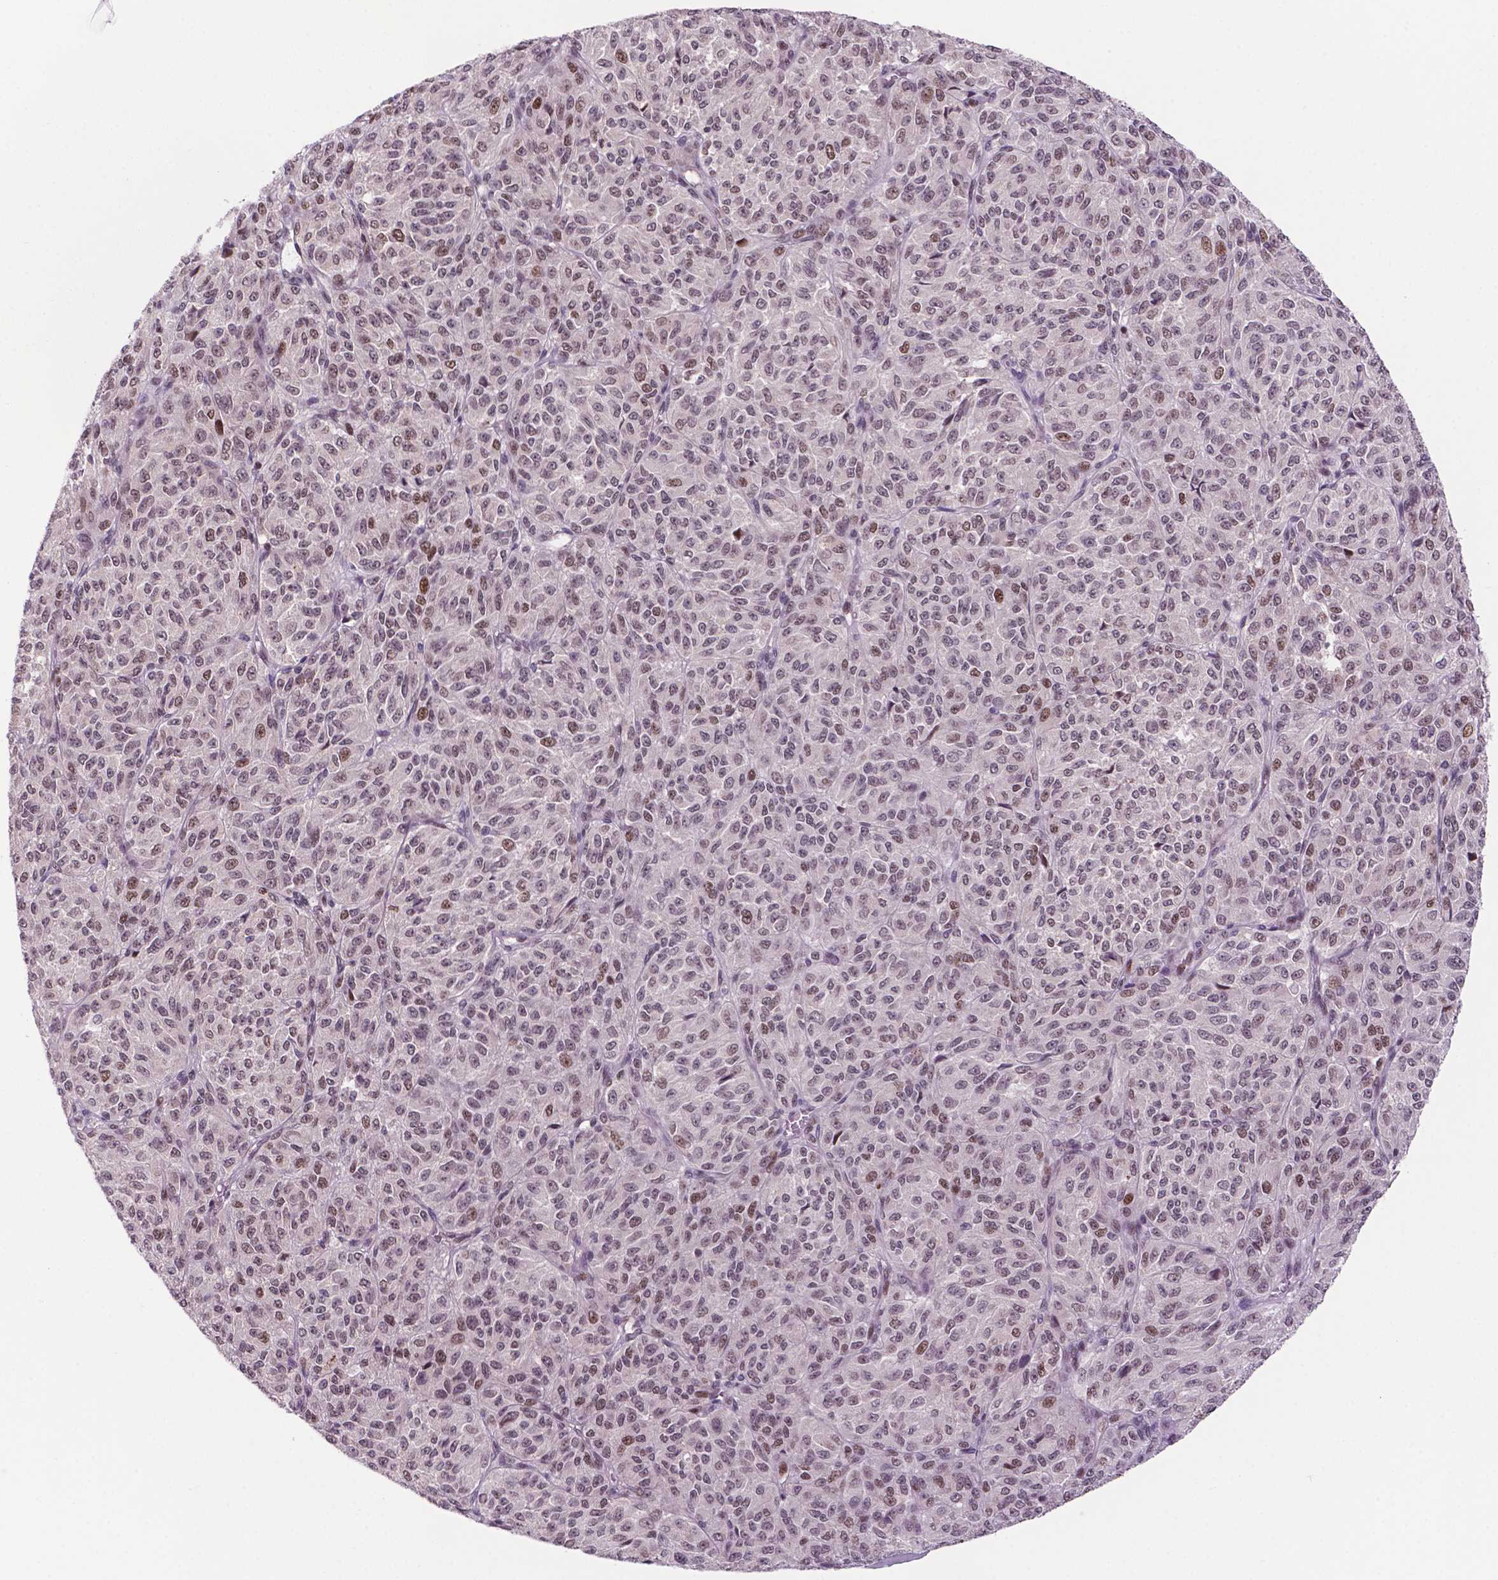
{"staining": {"intensity": "moderate", "quantity": "<25%", "location": "nuclear"}, "tissue": "melanoma", "cell_type": "Tumor cells", "image_type": "cancer", "snomed": [{"axis": "morphology", "description": "Malignant melanoma, Metastatic site"}, {"axis": "topography", "description": "Brain"}], "caption": "Protein staining exhibits moderate nuclear expression in approximately <25% of tumor cells in melanoma. Nuclei are stained in blue.", "gene": "PER2", "patient": {"sex": "female", "age": 56}}